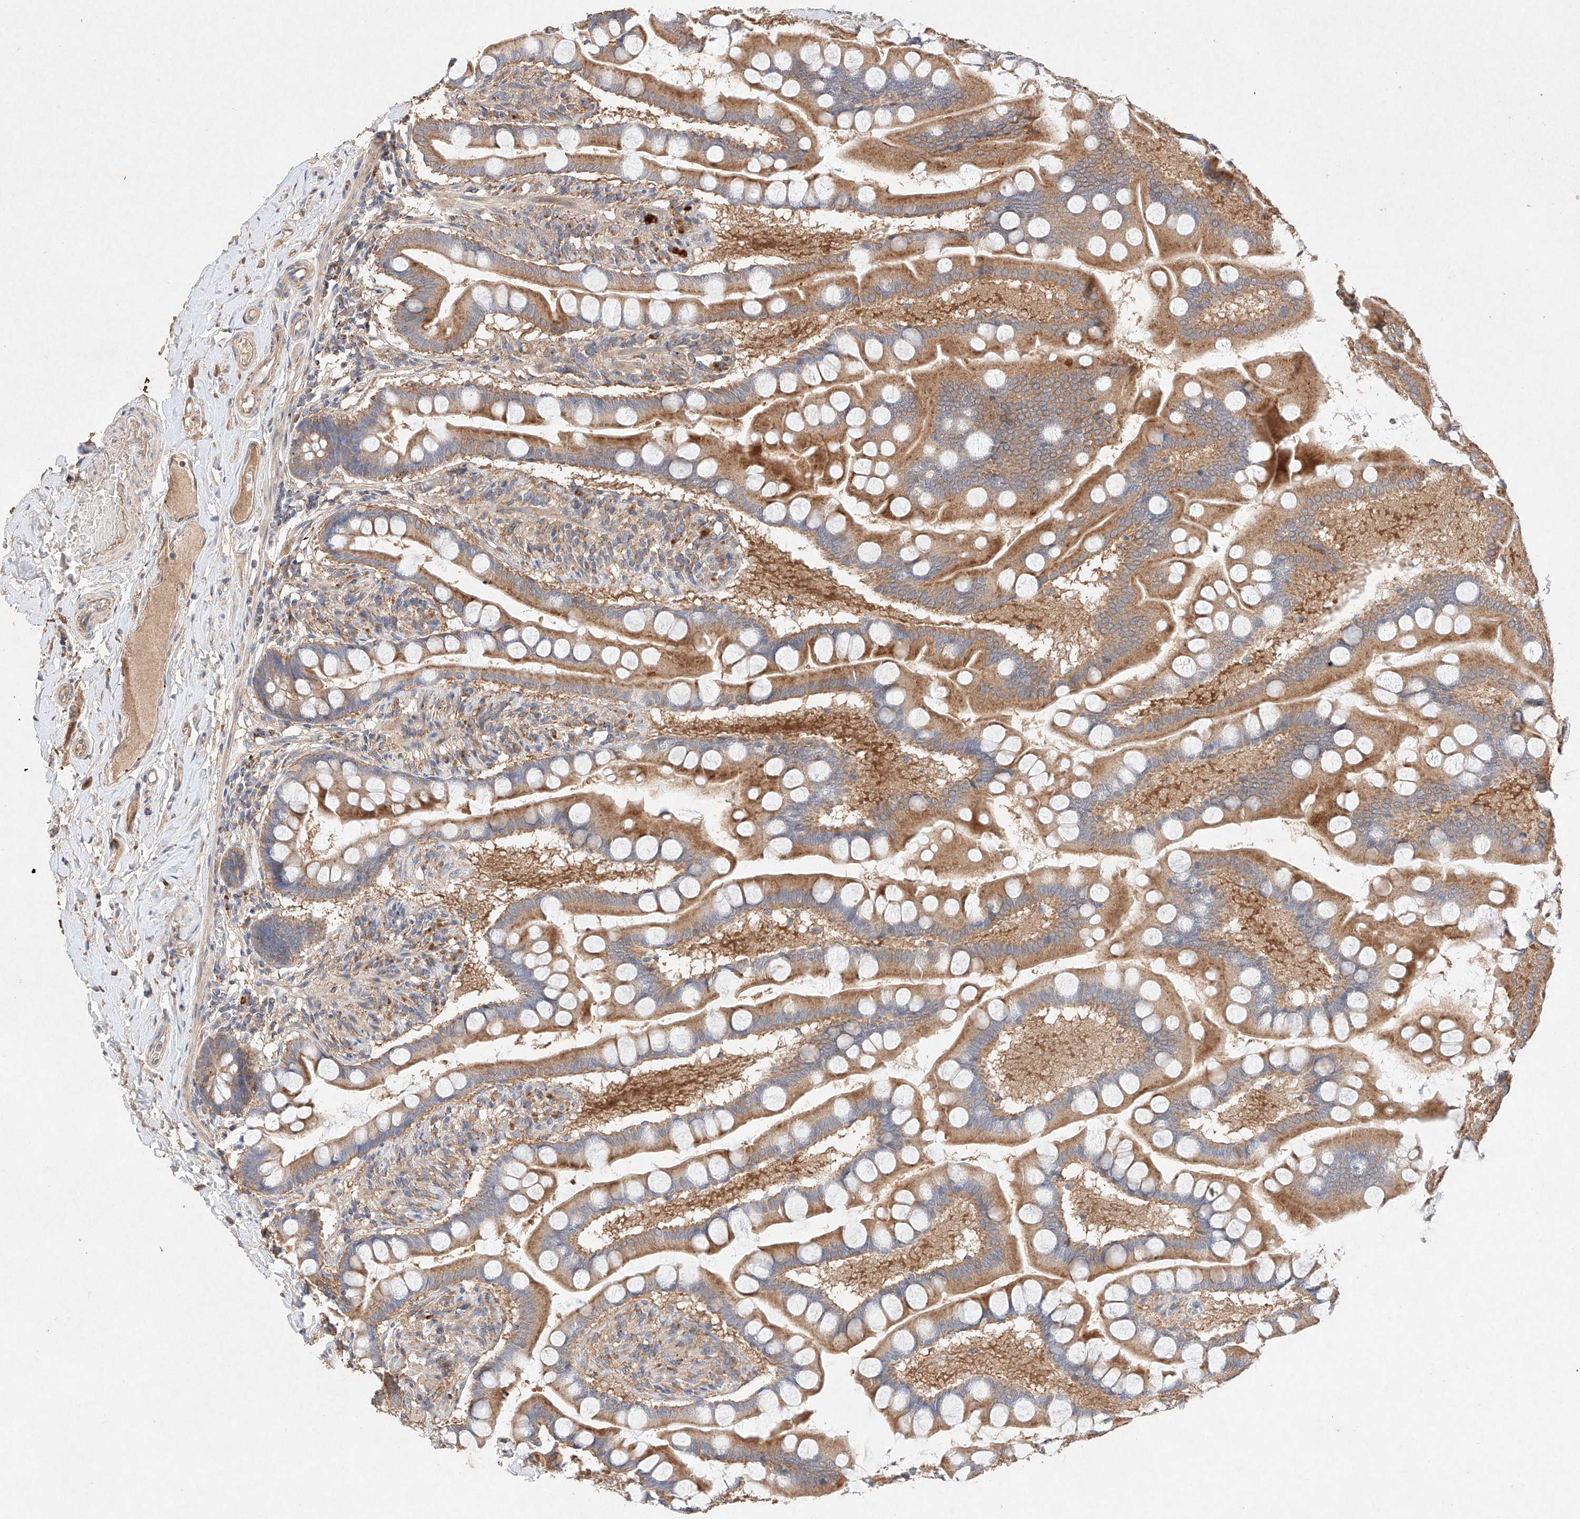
{"staining": {"intensity": "moderate", "quantity": ">75%", "location": "cytoplasmic/membranous"}, "tissue": "small intestine", "cell_type": "Glandular cells", "image_type": "normal", "snomed": [{"axis": "morphology", "description": "Normal tissue, NOS"}, {"axis": "topography", "description": "Small intestine"}], "caption": "The immunohistochemical stain shows moderate cytoplasmic/membranous expression in glandular cells of benign small intestine.", "gene": "C6orf62", "patient": {"sex": "male", "age": 41}}